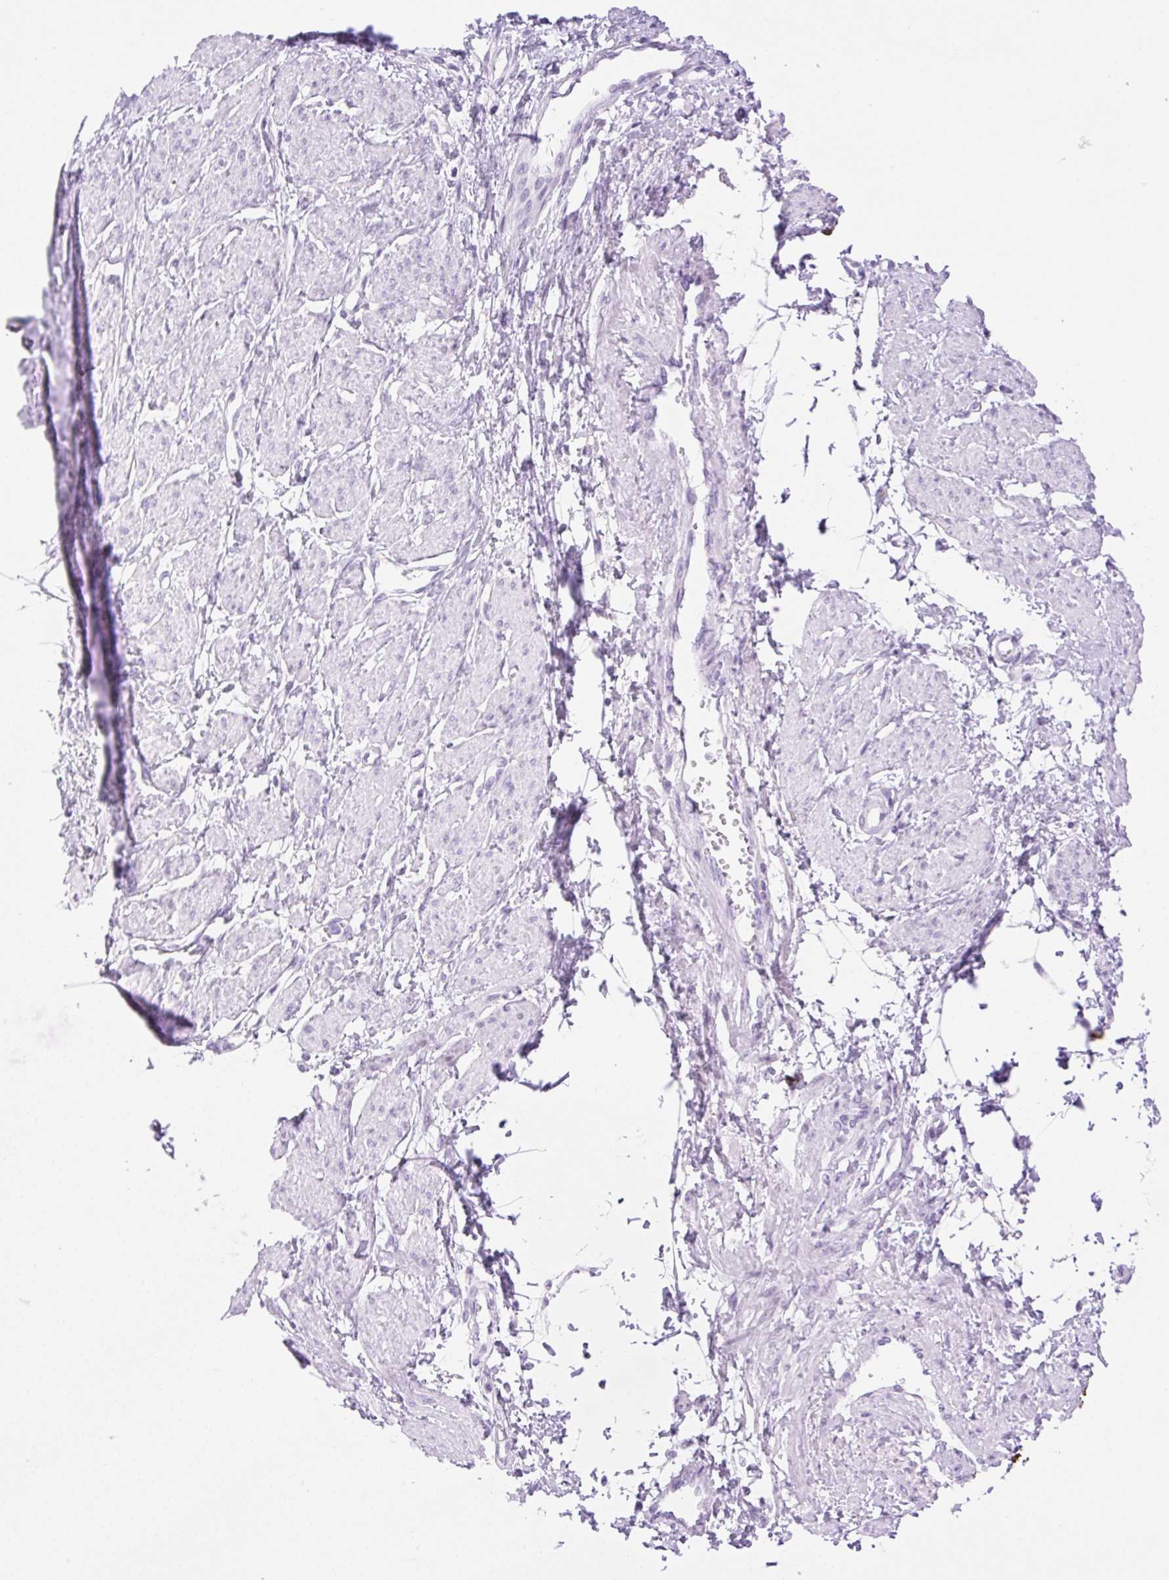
{"staining": {"intensity": "negative", "quantity": "none", "location": "none"}, "tissue": "smooth muscle", "cell_type": "Smooth muscle cells", "image_type": "normal", "snomed": [{"axis": "morphology", "description": "Normal tissue, NOS"}, {"axis": "topography", "description": "Smooth muscle"}, {"axis": "topography", "description": "Uterus"}], "caption": "Immunohistochemistry image of unremarkable smooth muscle stained for a protein (brown), which exhibits no expression in smooth muscle cells. (Brightfield microscopy of DAB IHC at high magnification).", "gene": "SPRR4", "patient": {"sex": "female", "age": 39}}